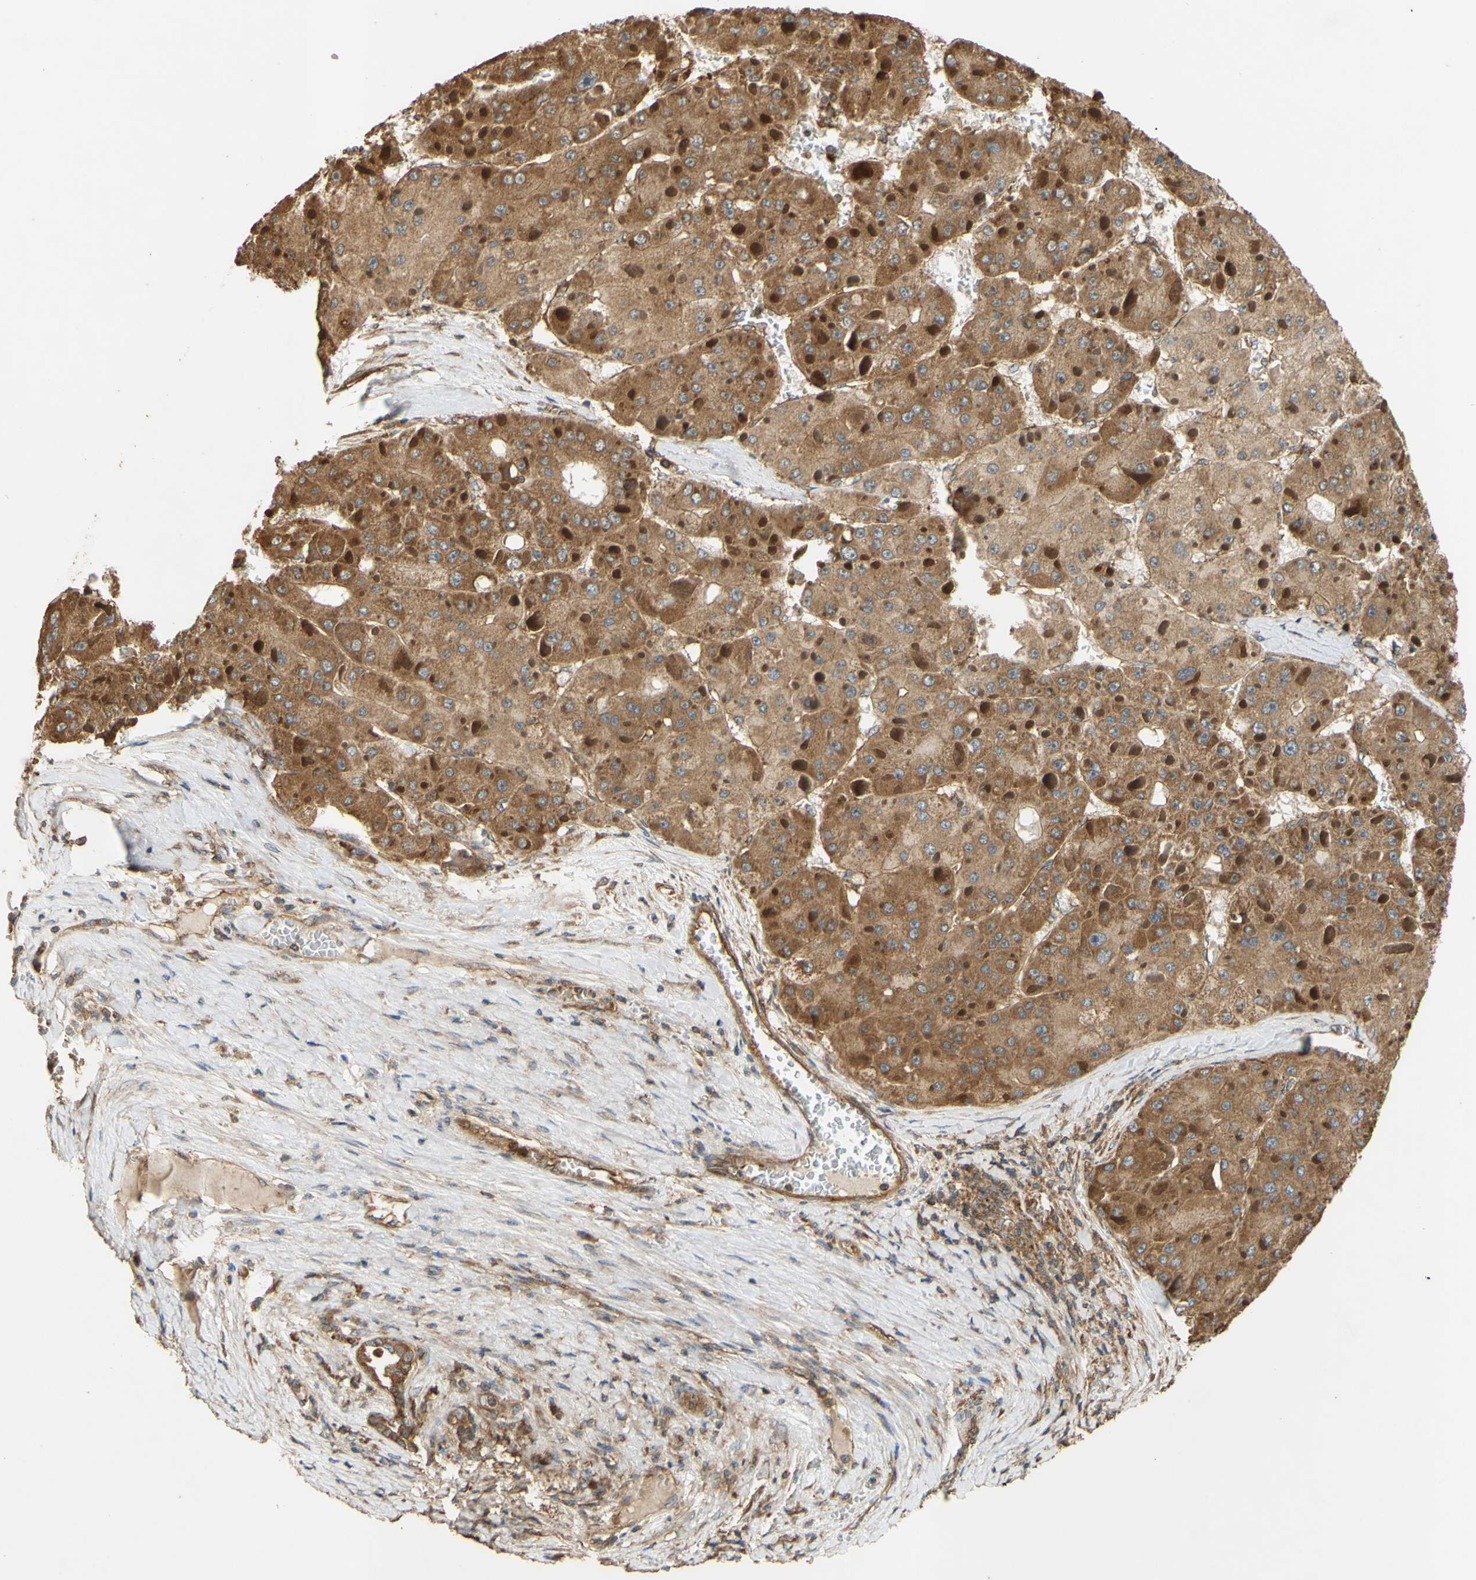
{"staining": {"intensity": "moderate", "quantity": ">75%", "location": "cytoplasmic/membranous"}, "tissue": "liver cancer", "cell_type": "Tumor cells", "image_type": "cancer", "snomed": [{"axis": "morphology", "description": "Carcinoma, Hepatocellular, NOS"}, {"axis": "topography", "description": "Liver"}], "caption": "The photomicrograph displays staining of liver cancer (hepatocellular carcinoma), revealing moderate cytoplasmic/membranous protein positivity (brown color) within tumor cells.", "gene": "CTTN", "patient": {"sex": "female", "age": 73}}